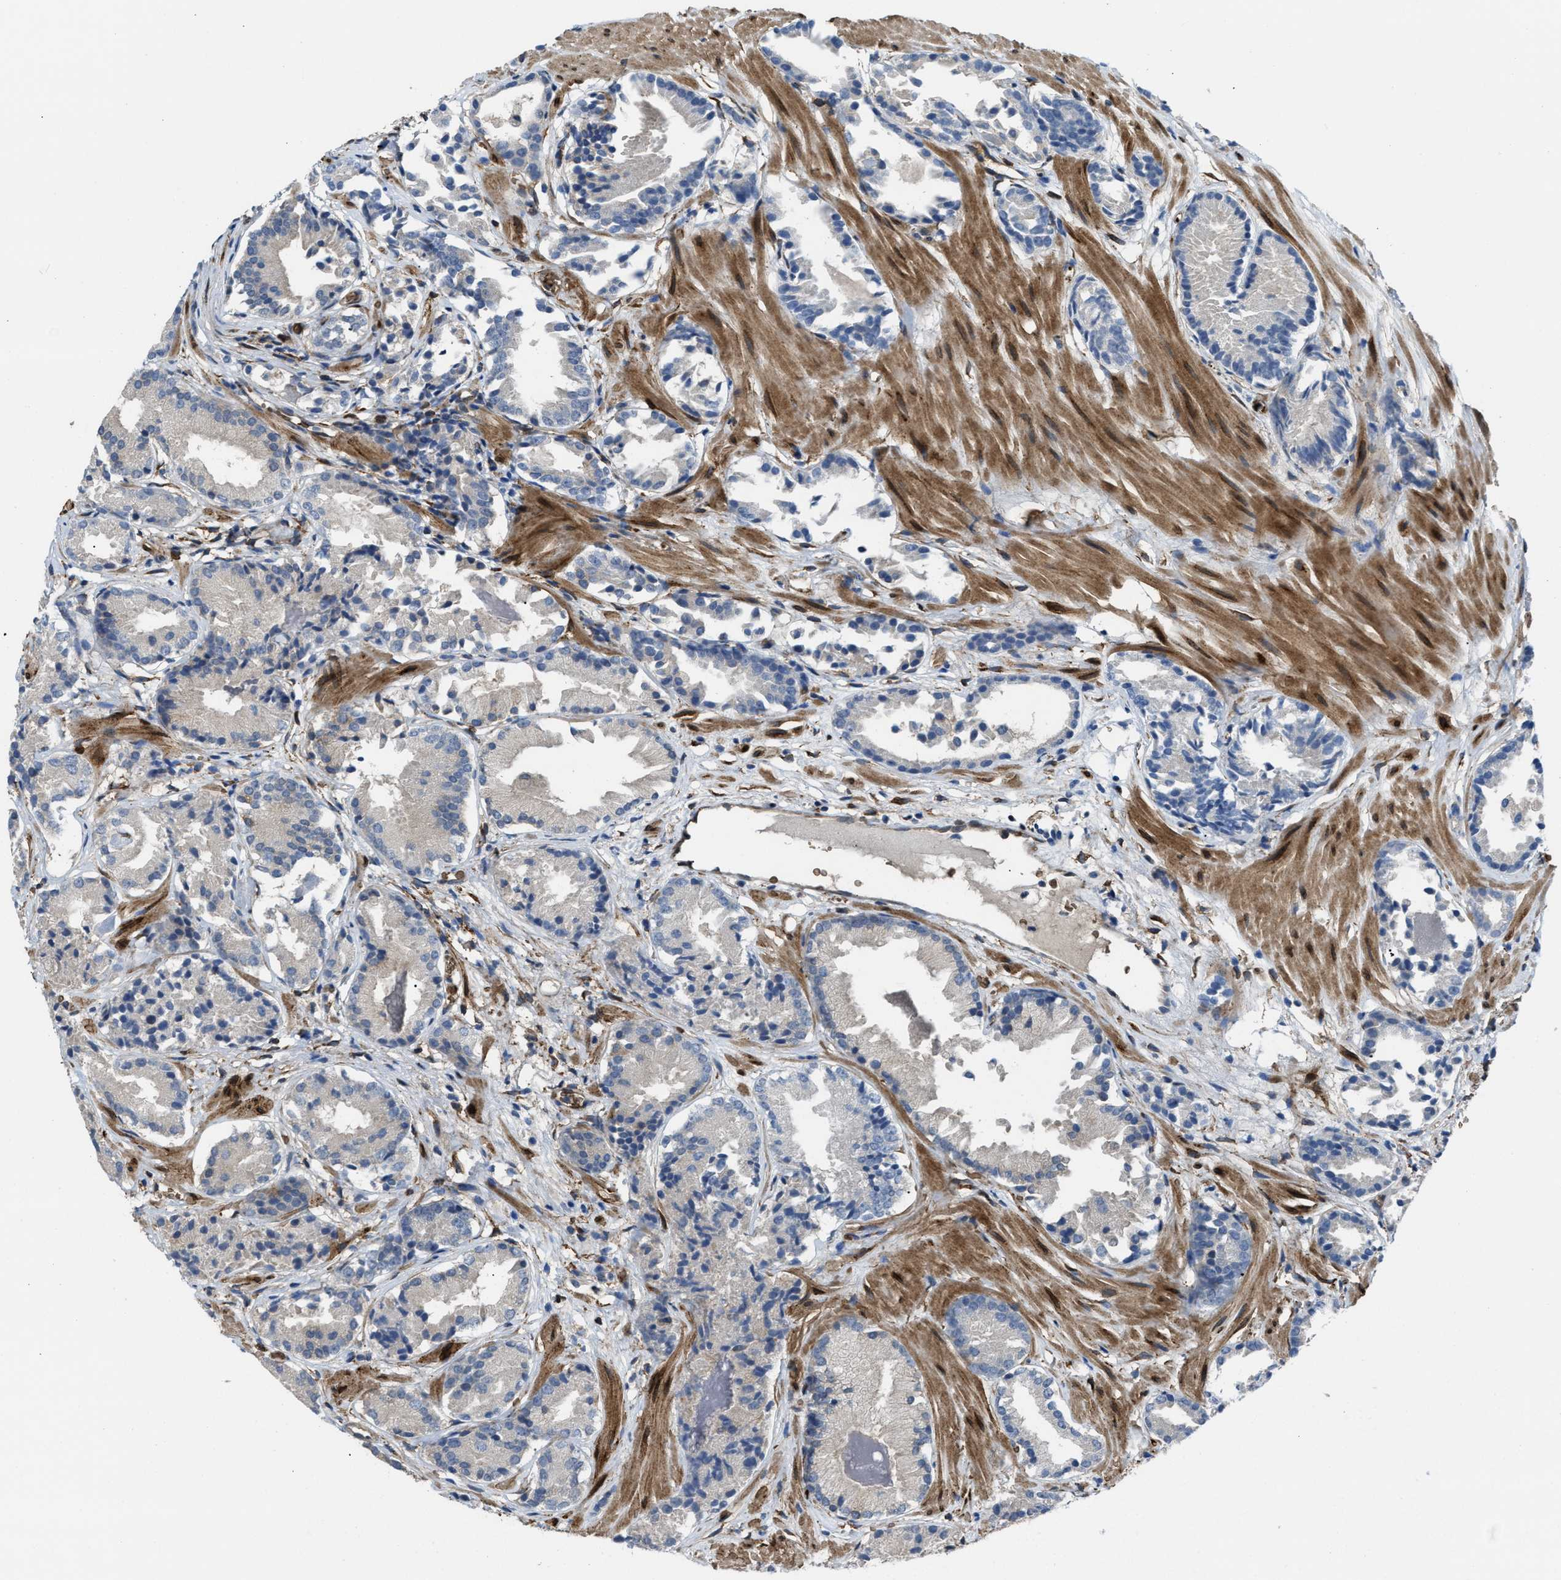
{"staining": {"intensity": "moderate", "quantity": "<25%", "location": "cytoplasmic/membranous"}, "tissue": "prostate cancer", "cell_type": "Tumor cells", "image_type": "cancer", "snomed": [{"axis": "morphology", "description": "Adenocarcinoma, Low grade"}, {"axis": "topography", "description": "Prostate"}], "caption": "Immunohistochemistry (IHC) of human prostate cancer demonstrates low levels of moderate cytoplasmic/membranous staining in about <25% of tumor cells. (brown staining indicates protein expression, while blue staining denotes nuclei).", "gene": "SELENOM", "patient": {"sex": "male", "age": 51}}